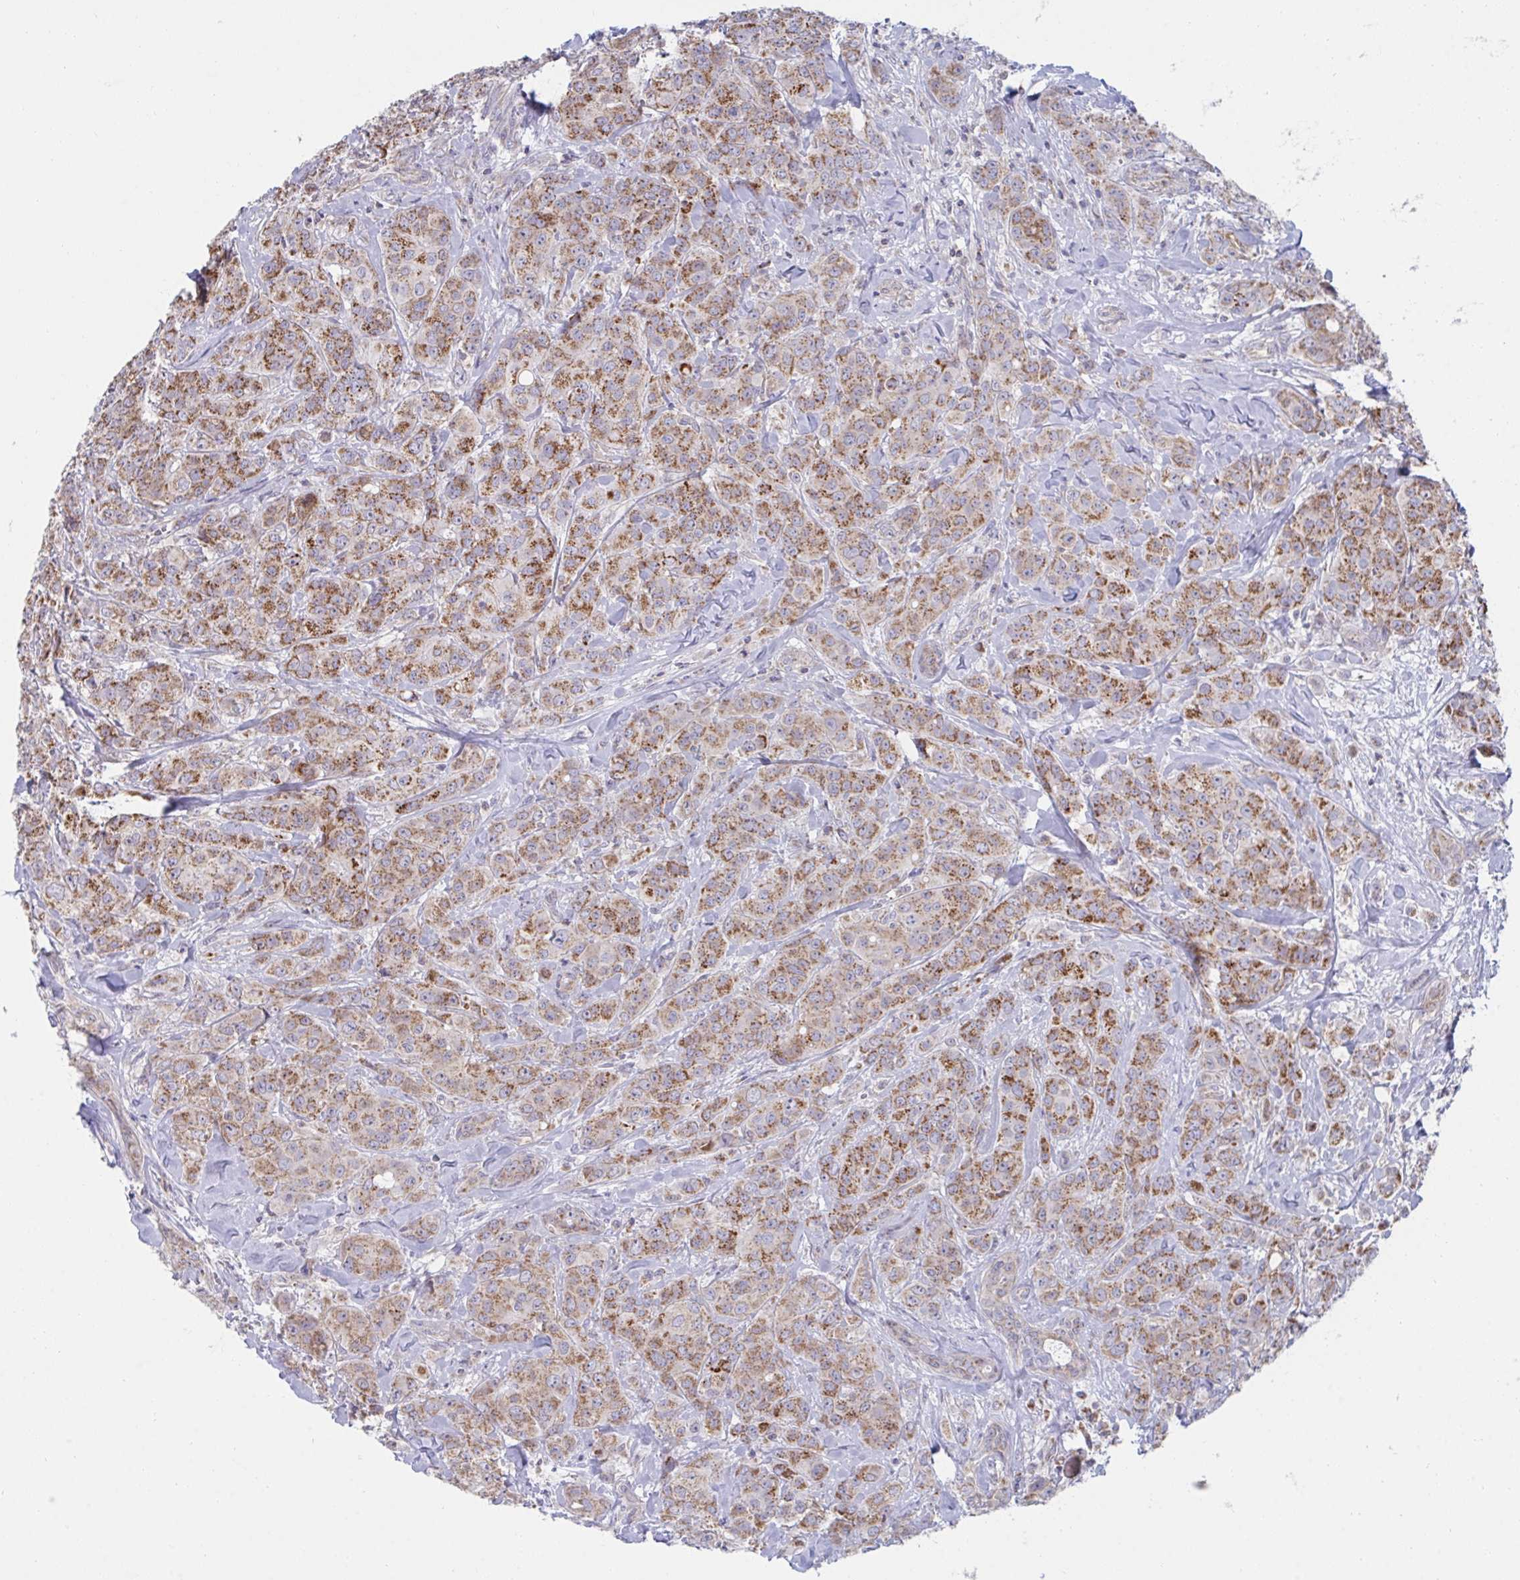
{"staining": {"intensity": "moderate", "quantity": ">75%", "location": "cytoplasmic/membranous"}, "tissue": "breast cancer", "cell_type": "Tumor cells", "image_type": "cancer", "snomed": [{"axis": "morphology", "description": "Normal tissue, NOS"}, {"axis": "morphology", "description": "Duct carcinoma"}, {"axis": "topography", "description": "Breast"}], "caption": "Human breast cancer (intraductal carcinoma) stained with a protein marker exhibits moderate staining in tumor cells.", "gene": "NDUFA7", "patient": {"sex": "female", "age": 43}}